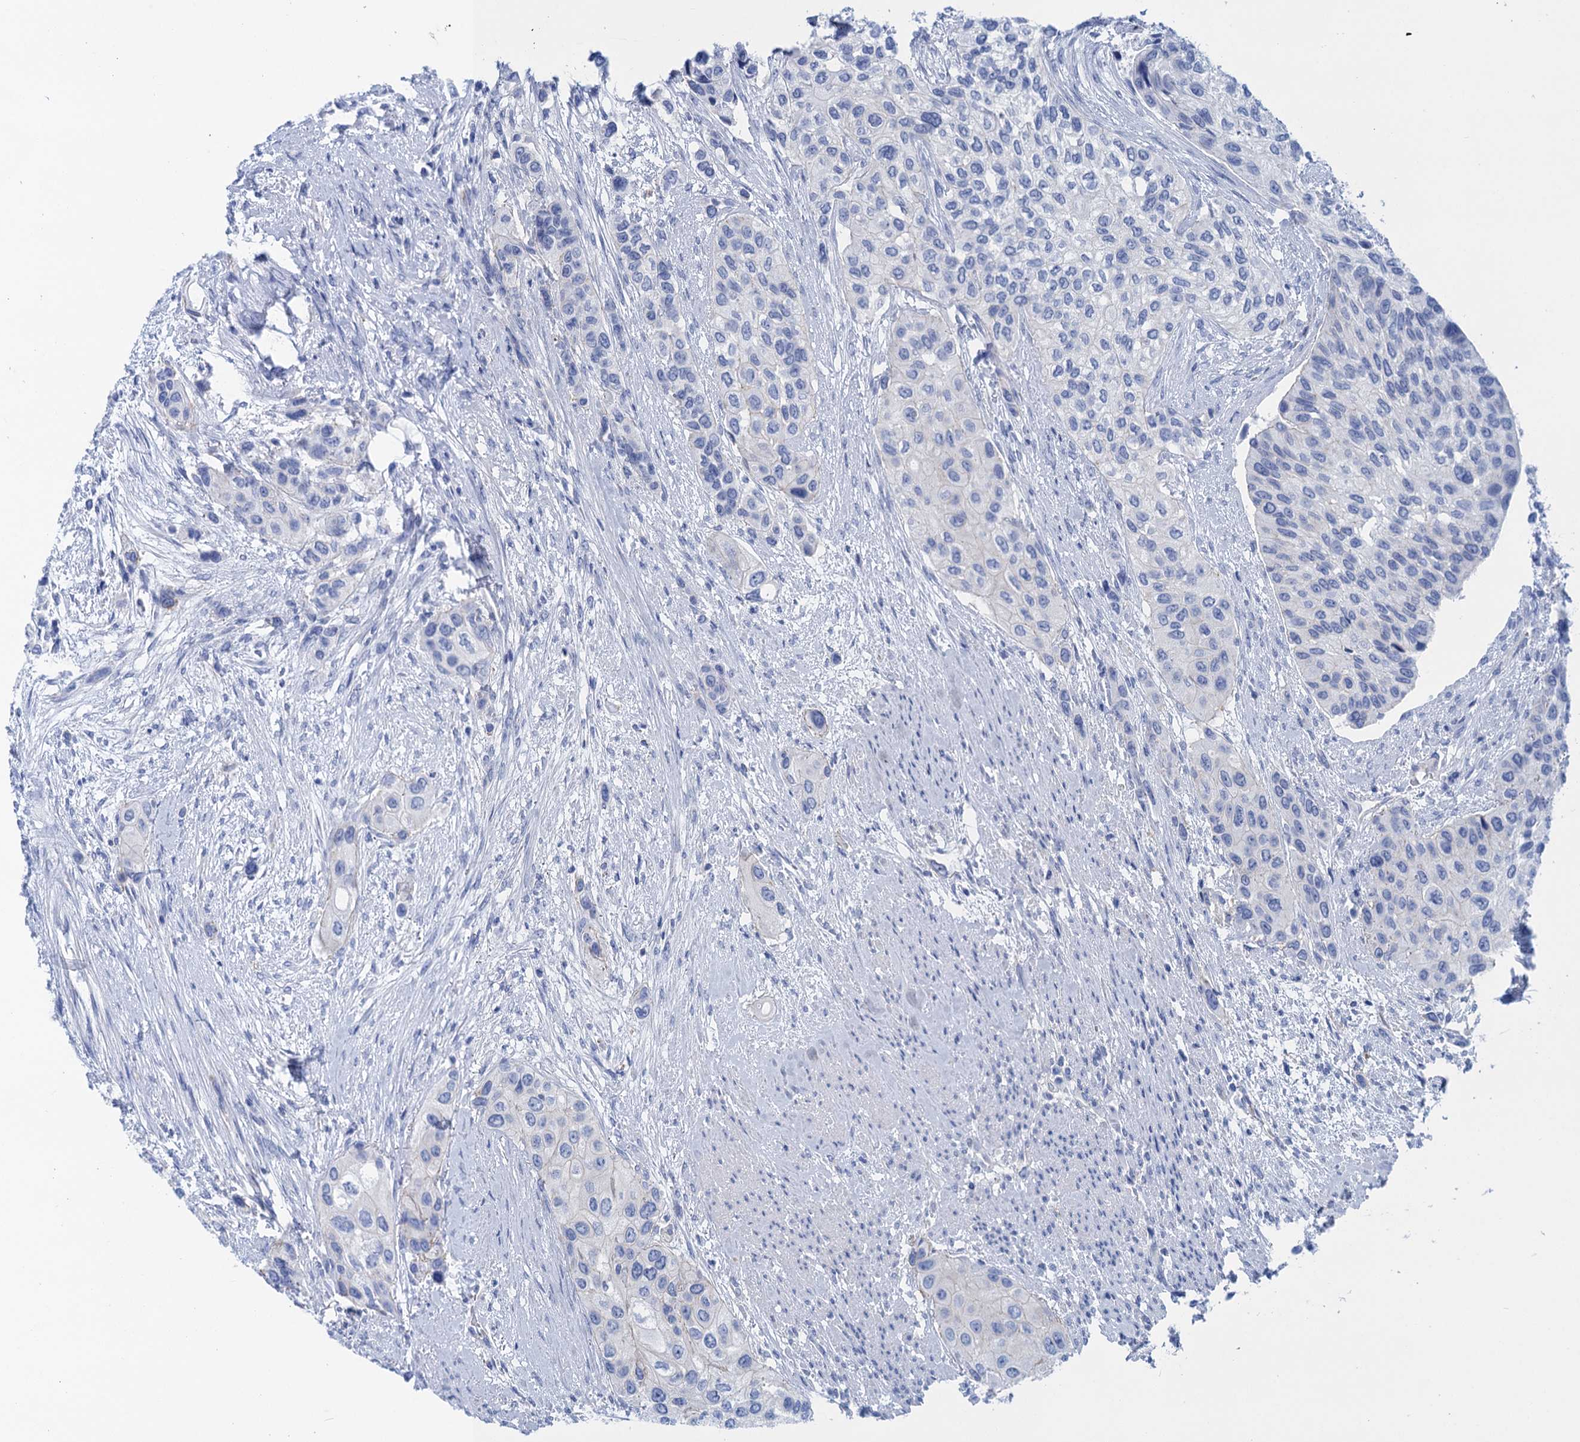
{"staining": {"intensity": "negative", "quantity": "none", "location": "none"}, "tissue": "urothelial cancer", "cell_type": "Tumor cells", "image_type": "cancer", "snomed": [{"axis": "morphology", "description": "Normal tissue, NOS"}, {"axis": "morphology", "description": "Urothelial carcinoma, High grade"}, {"axis": "topography", "description": "Vascular tissue"}, {"axis": "topography", "description": "Urinary bladder"}], "caption": "There is no significant staining in tumor cells of urothelial cancer.", "gene": "CALML5", "patient": {"sex": "female", "age": 56}}